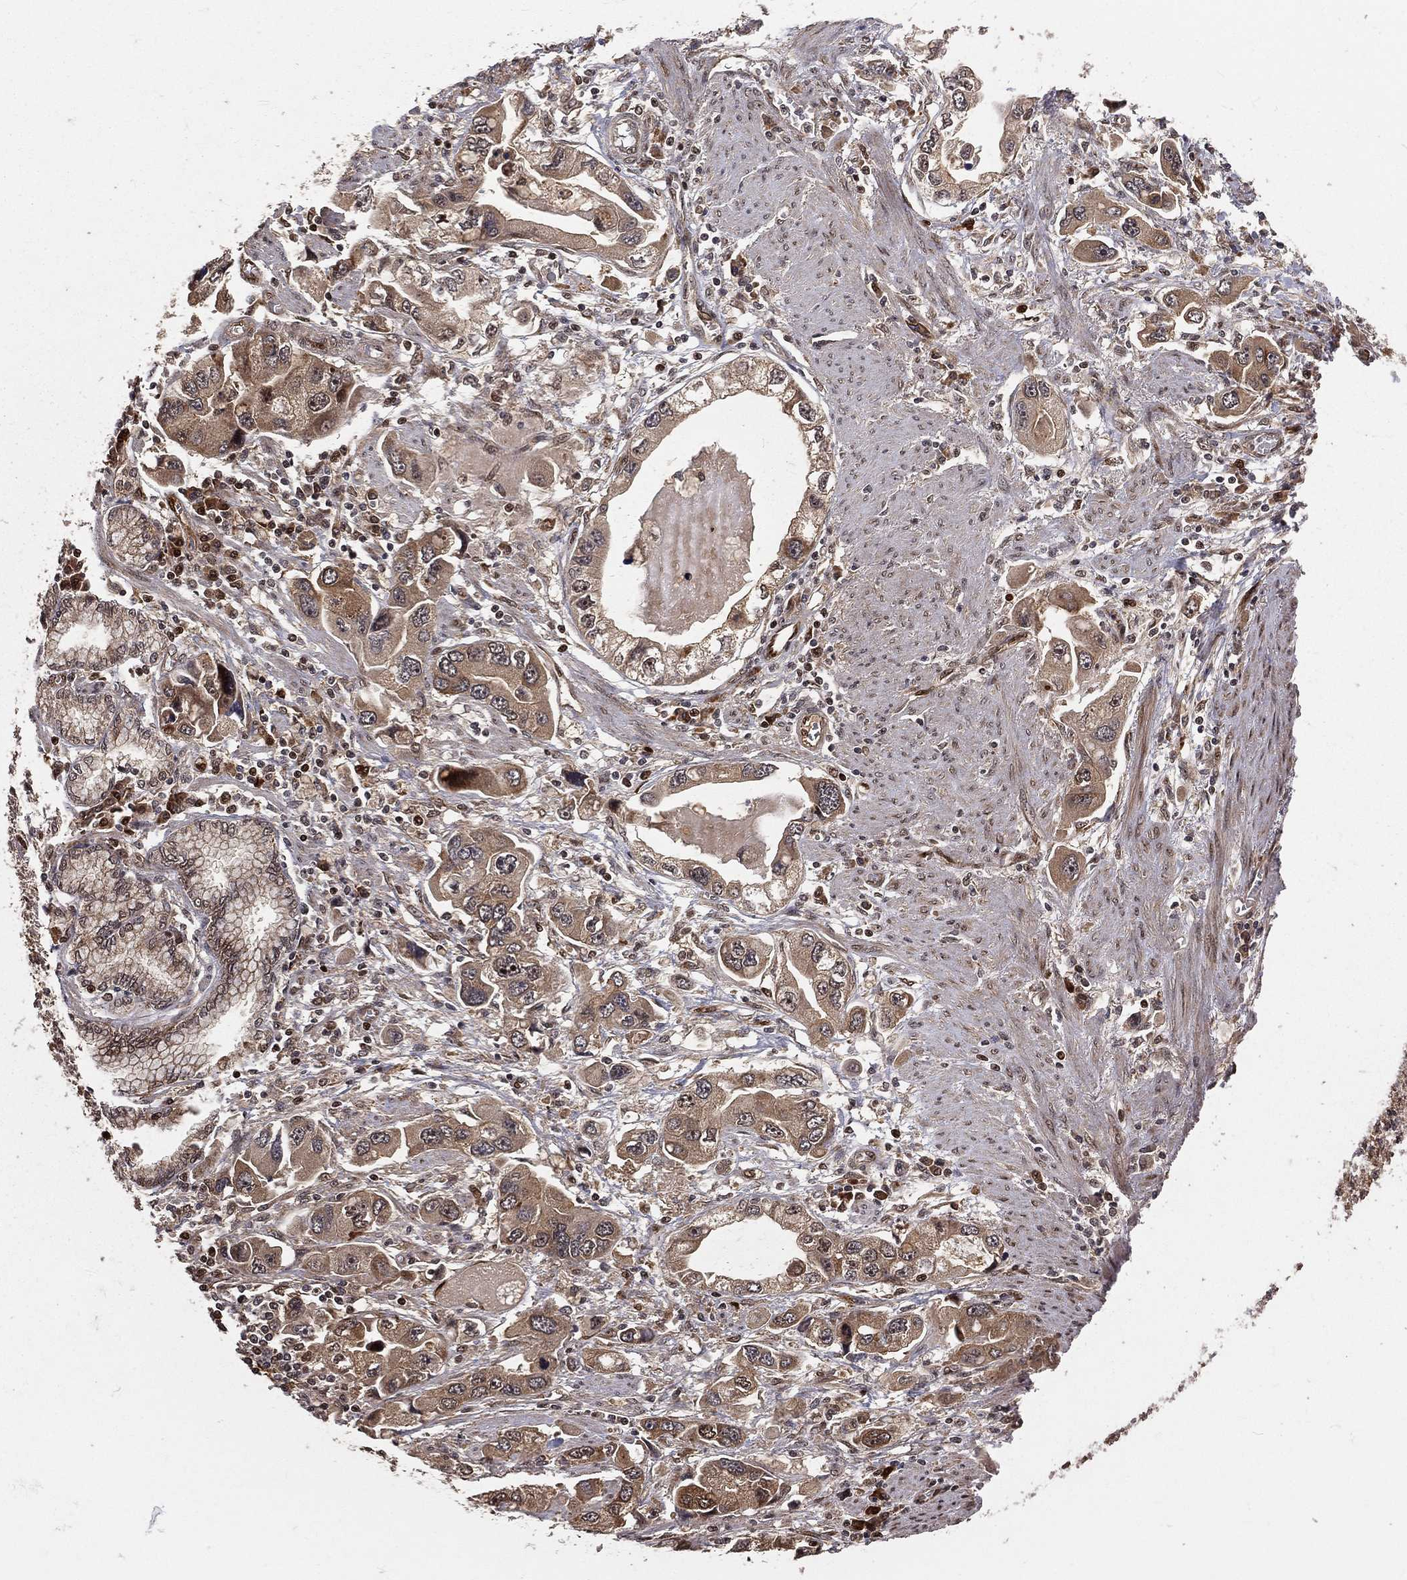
{"staining": {"intensity": "weak", "quantity": "25%-75%", "location": "cytoplasmic/membranous"}, "tissue": "stomach cancer", "cell_type": "Tumor cells", "image_type": "cancer", "snomed": [{"axis": "morphology", "description": "Adenocarcinoma, NOS"}, {"axis": "topography", "description": "Stomach, lower"}], "caption": "Stomach cancer (adenocarcinoma) was stained to show a protein in brown. There is low levels of weak cytoplasmic/membranous staining in approximately 25%-75% of tumor cells.", "gene": "MAPK1", "patient": {"sex": "female", "age": 93}}